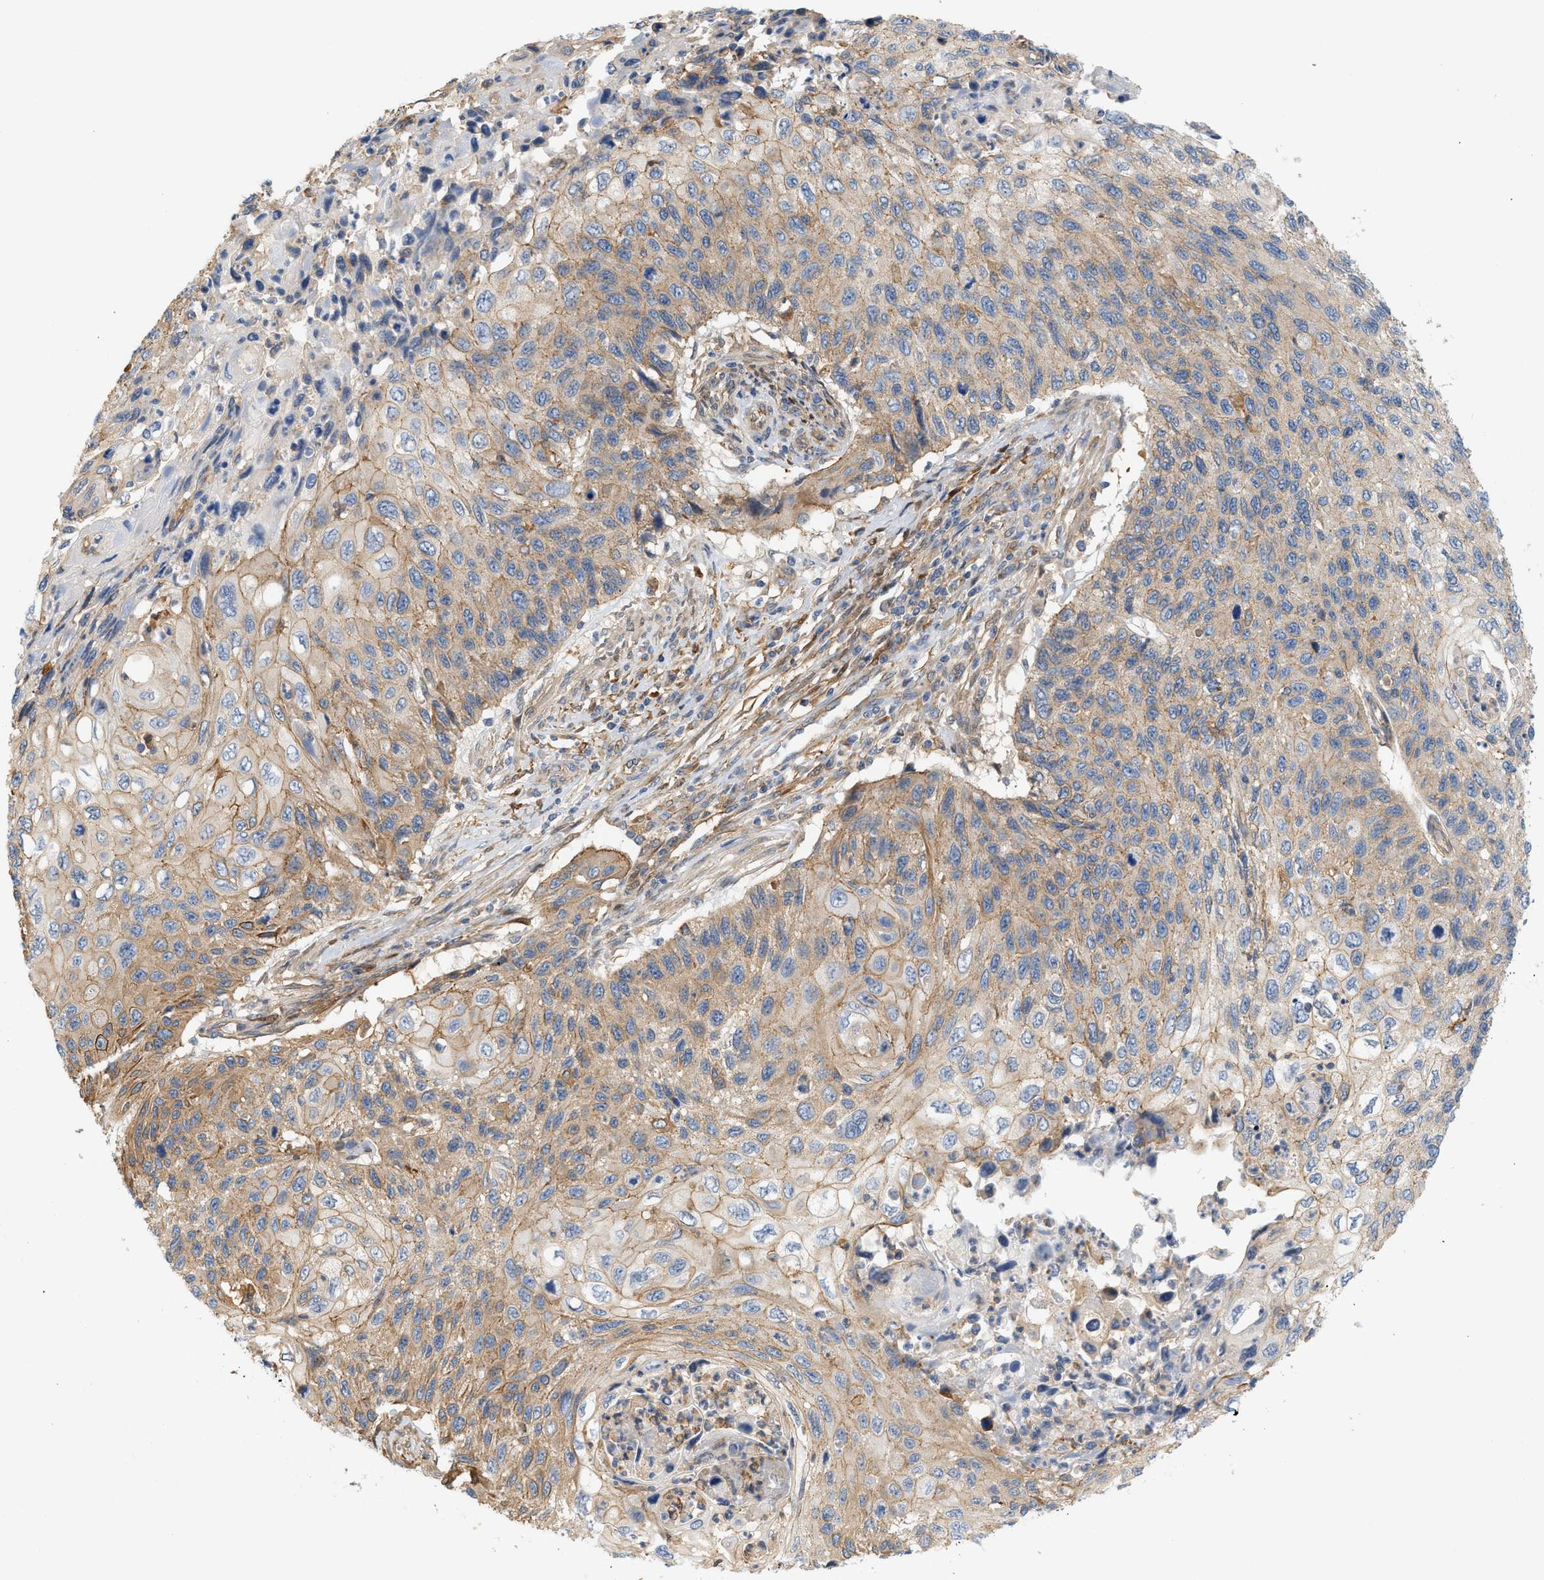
{"staining": {"intensity": "moderate", "quantity": ">75%", "location": "cytoplasmic/membranous"}, "tissue": "cervical cancer", "cell_type": "Tumor cells", "image_type": "cancer", "snomed": [{"axis": "morphology", "description": "Squamous cell carcinoma, NOS"}, {"axis": "topography", "description": "Cervix"}], "caption": "Human squamous cell carcinoma (cervical) stained with a brown dye displays moderate cytoplasmic/membranous positive staining in approximately >75% of tumor cells.", "gene": "CTXN1", "patient": {"sex": "female", "age": 70}}